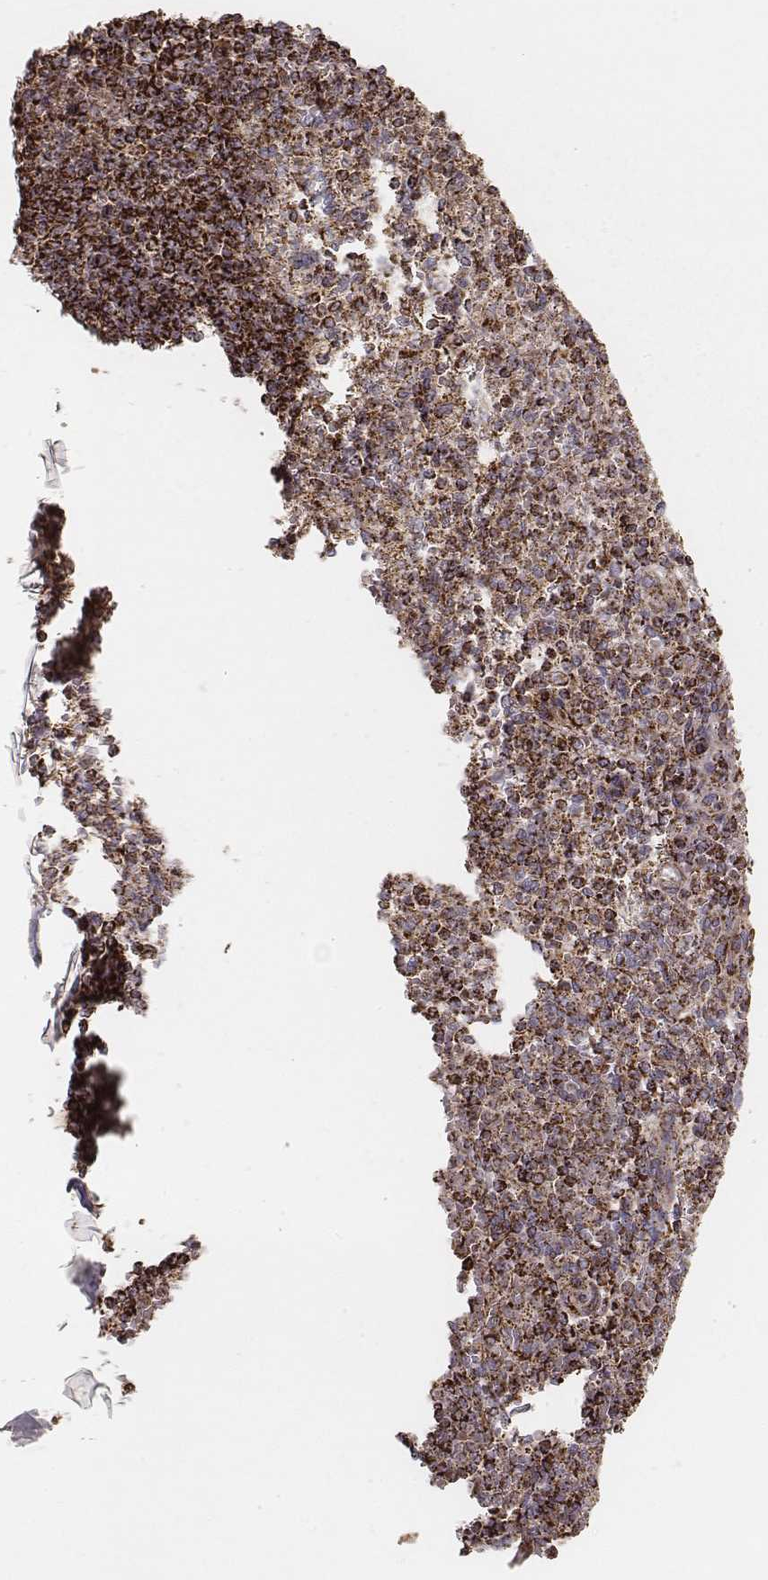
{"staining": {"intensity": "strong", "quantity": ">75%", "location": "cytoplasmic/membranous"}, "tissue": "spleen", "cell_type": "Cells in red pulp", "image_type": "normal", "snomed": [{"axis": "morphology", "description": "Normal tissue, NOS"}, {"axis": "topography", "description": "Spleen"}], "caption": "Strong cytoplasmic/membranous expression is present in approximately >75% of cells in red pulp in normal spleen.", "gene": "CS", "patient": {"sex": "female", "age": 74}}